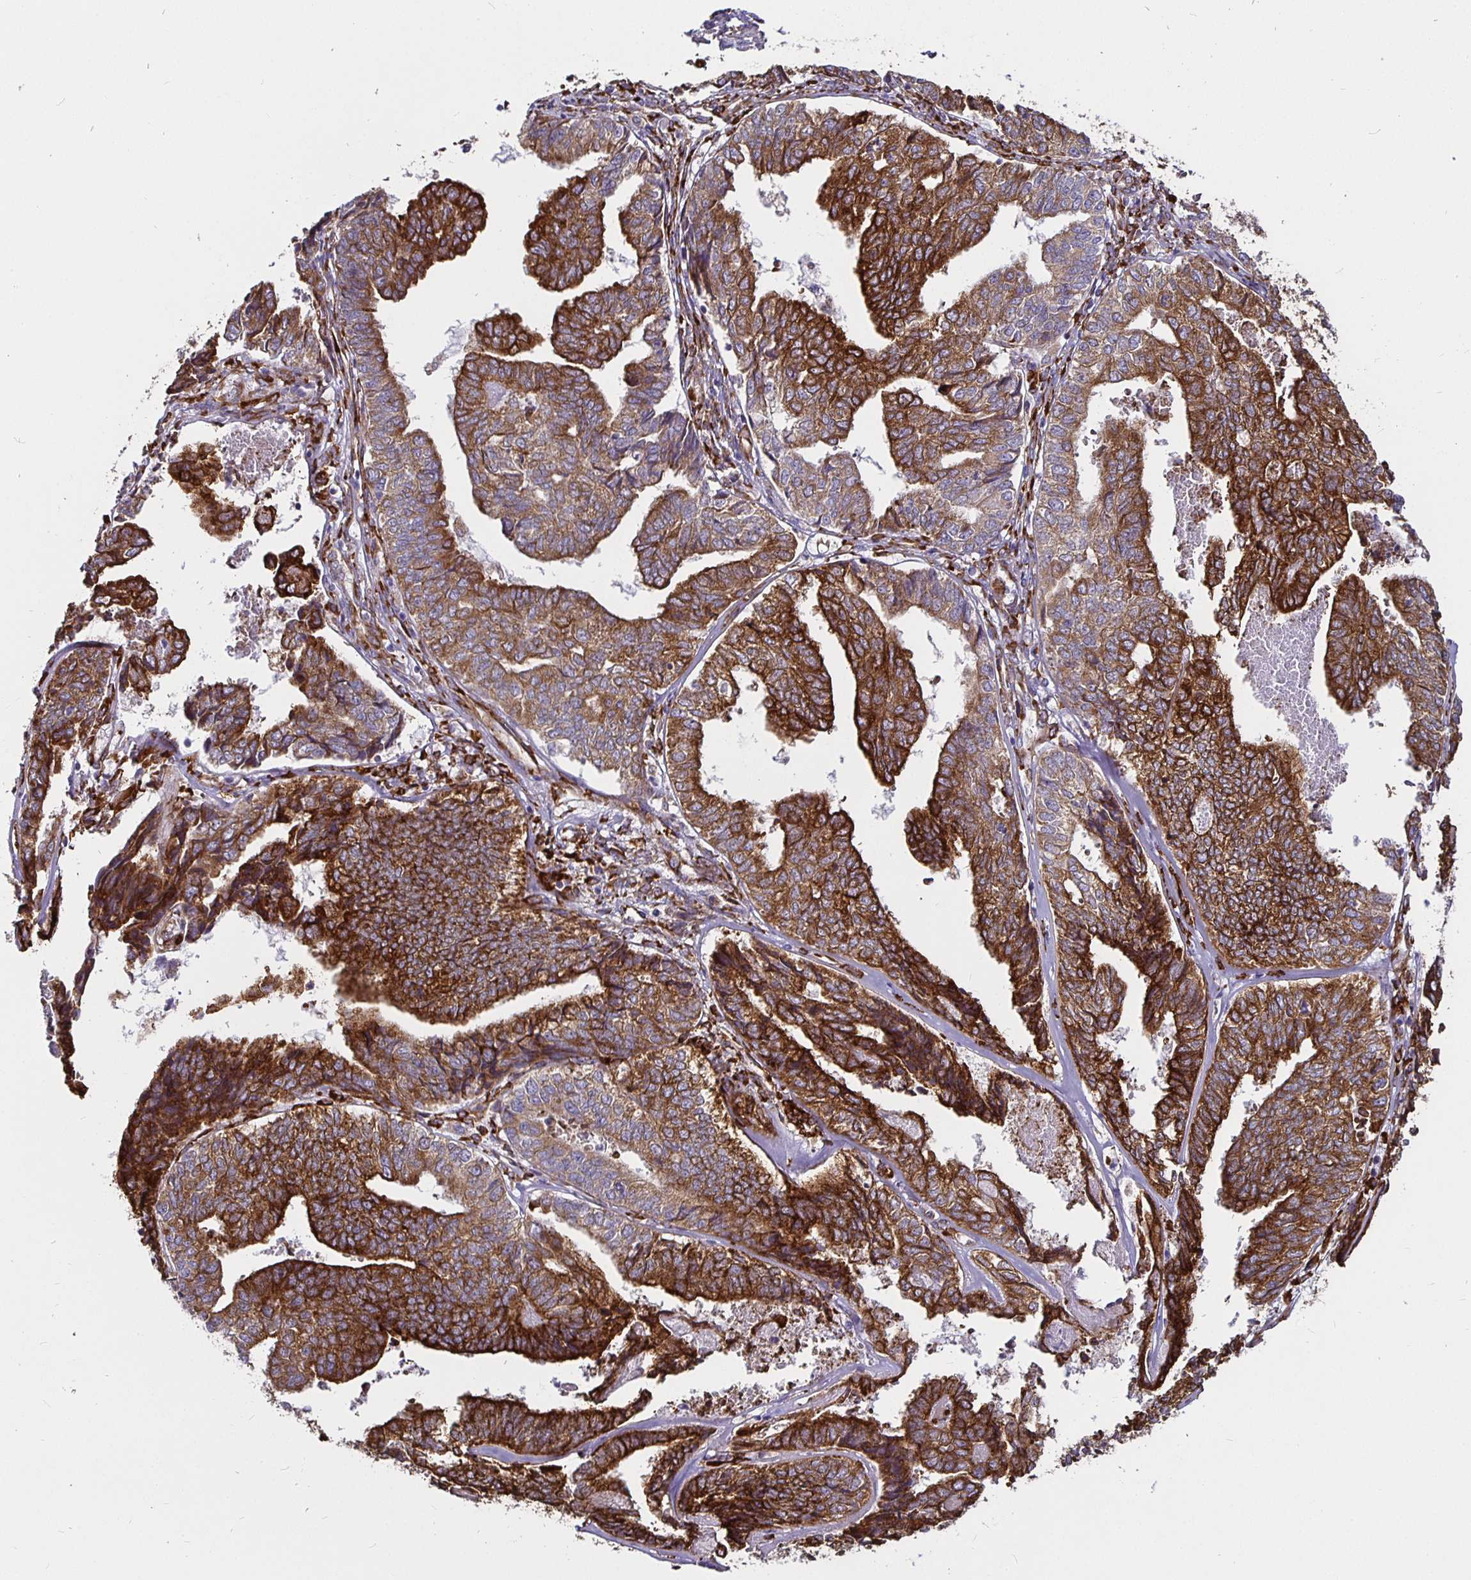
{"staining": {"intensity": "strong", "quantity": "25%-75%", "location": "cytoplasmic/membranous"}, "tissue": "endometrial cancer", "cell_type": "Tumor cells", "image_type": "cancer", "snomed": [{"axis": "morphology", "description": "Adenocarcinoma, NOS"}, {"axis": "topography", "description": "Endometrium"}], "caption": "Immunohistochemistry (IHC) of adenocarcinoma (endometrial) exhibits high levels of strong cytoplasmic/membranous positivity in about 25%-75% of tumor cells.", "gene": "P4HA2", "patient": {"sex": "female", "age": 73}}